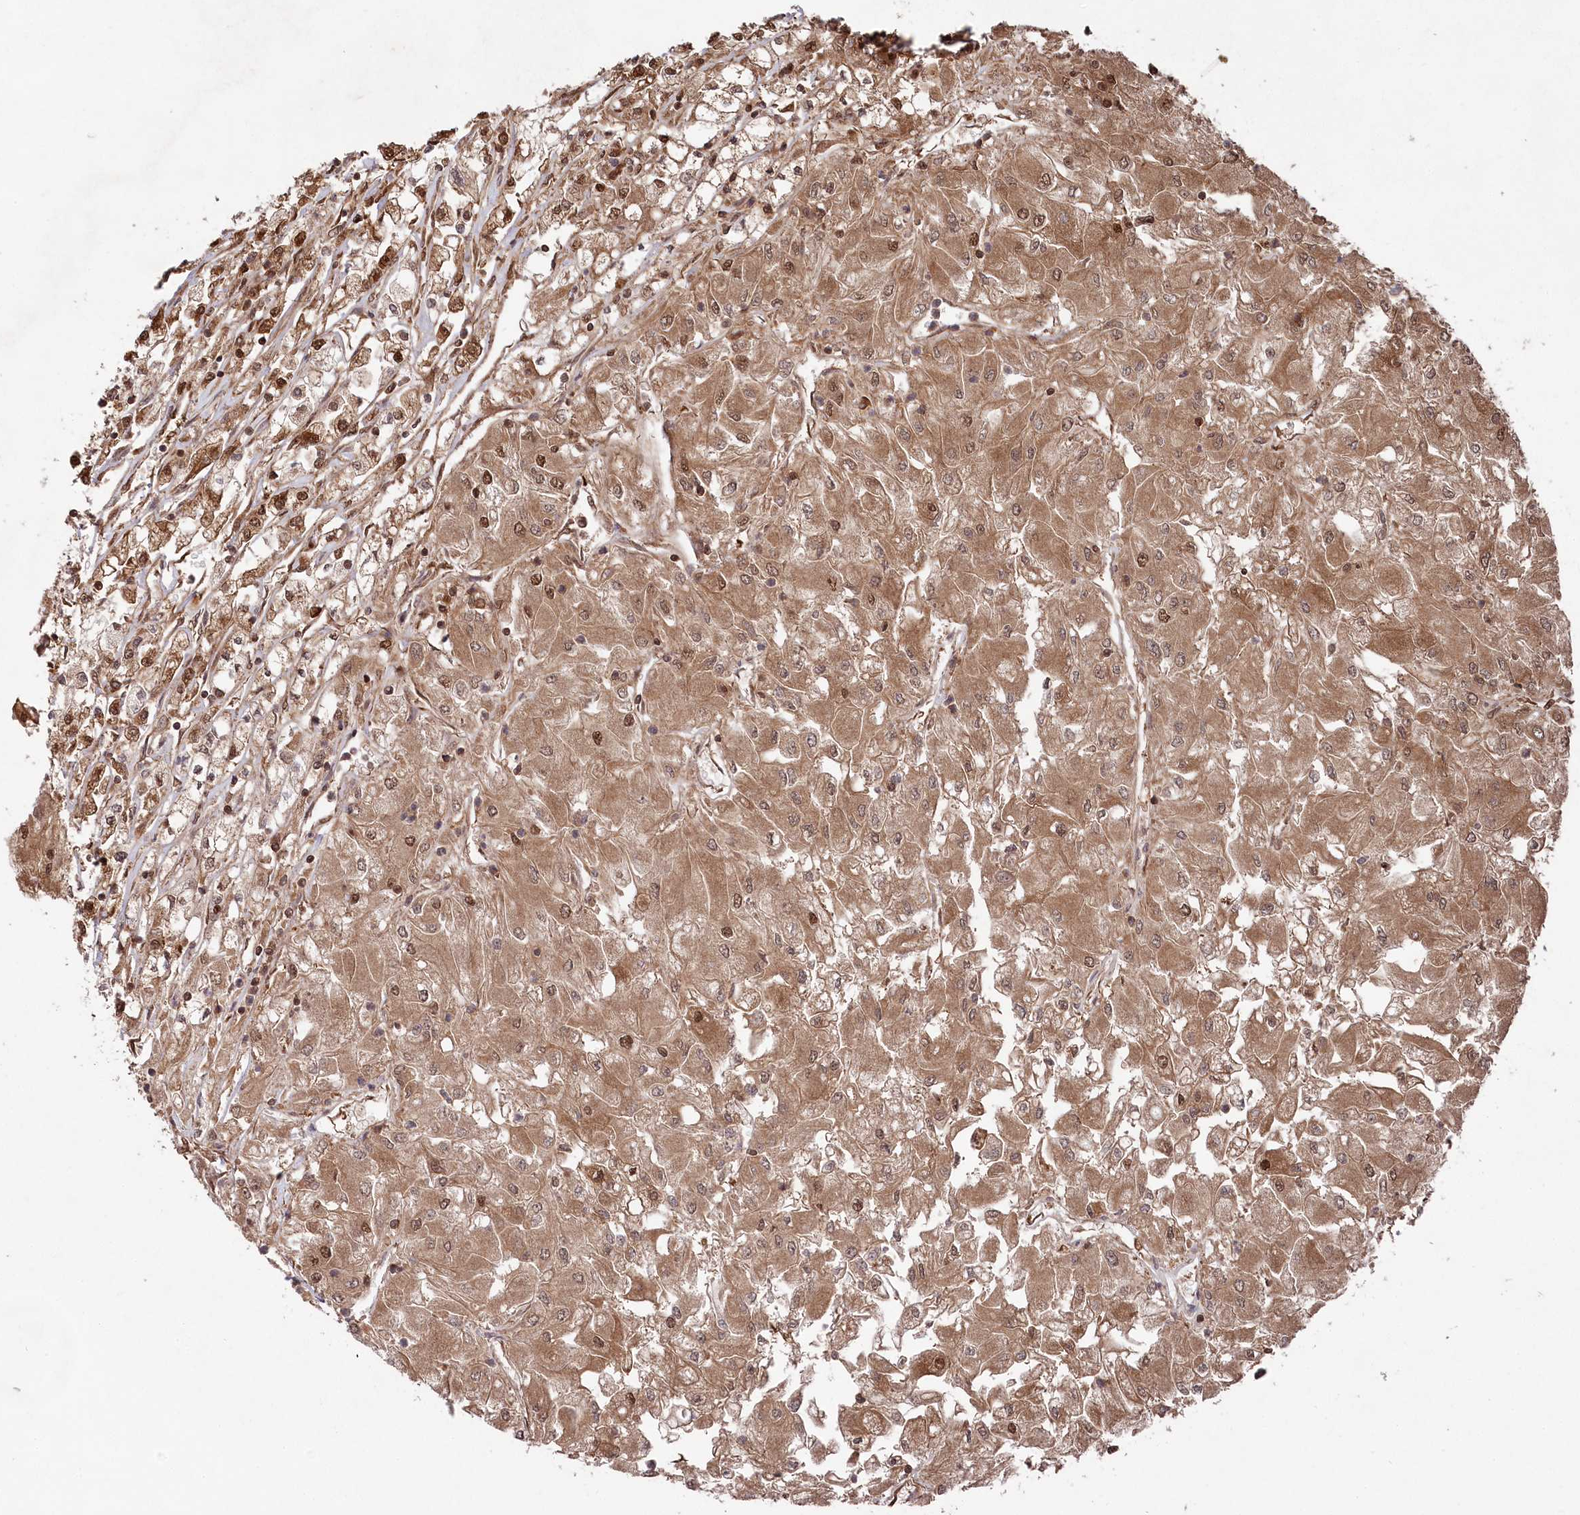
{"staining": {"intensity": "moderate", "quantity": ">75%", "location": "cytoplasmic/membranous,nuclear"}, "tissue": "renal cancer", "cell_type": "Tumor cells", "image_type": "cancer", "snomed": [{"axis": "morphology", "description": "Adenocarcinoma, NOS"}, {"axis": "topography", "description": "Kidney"}], "caption": "The photomicrograph displays staining of adenocarcinoma (renal), revealing moderate cytoplasmic/membranous and nuclear protein expression (brown color) within tumor cells. The protein of interest is stained brown, and the nuclei are stained in blue (DAB (3,3'-diaminobenzidine) IHC with brightfield microscopy, high magnification).", "gene": "PSMA1", "patient": {"sex": "male", "age": 80}}